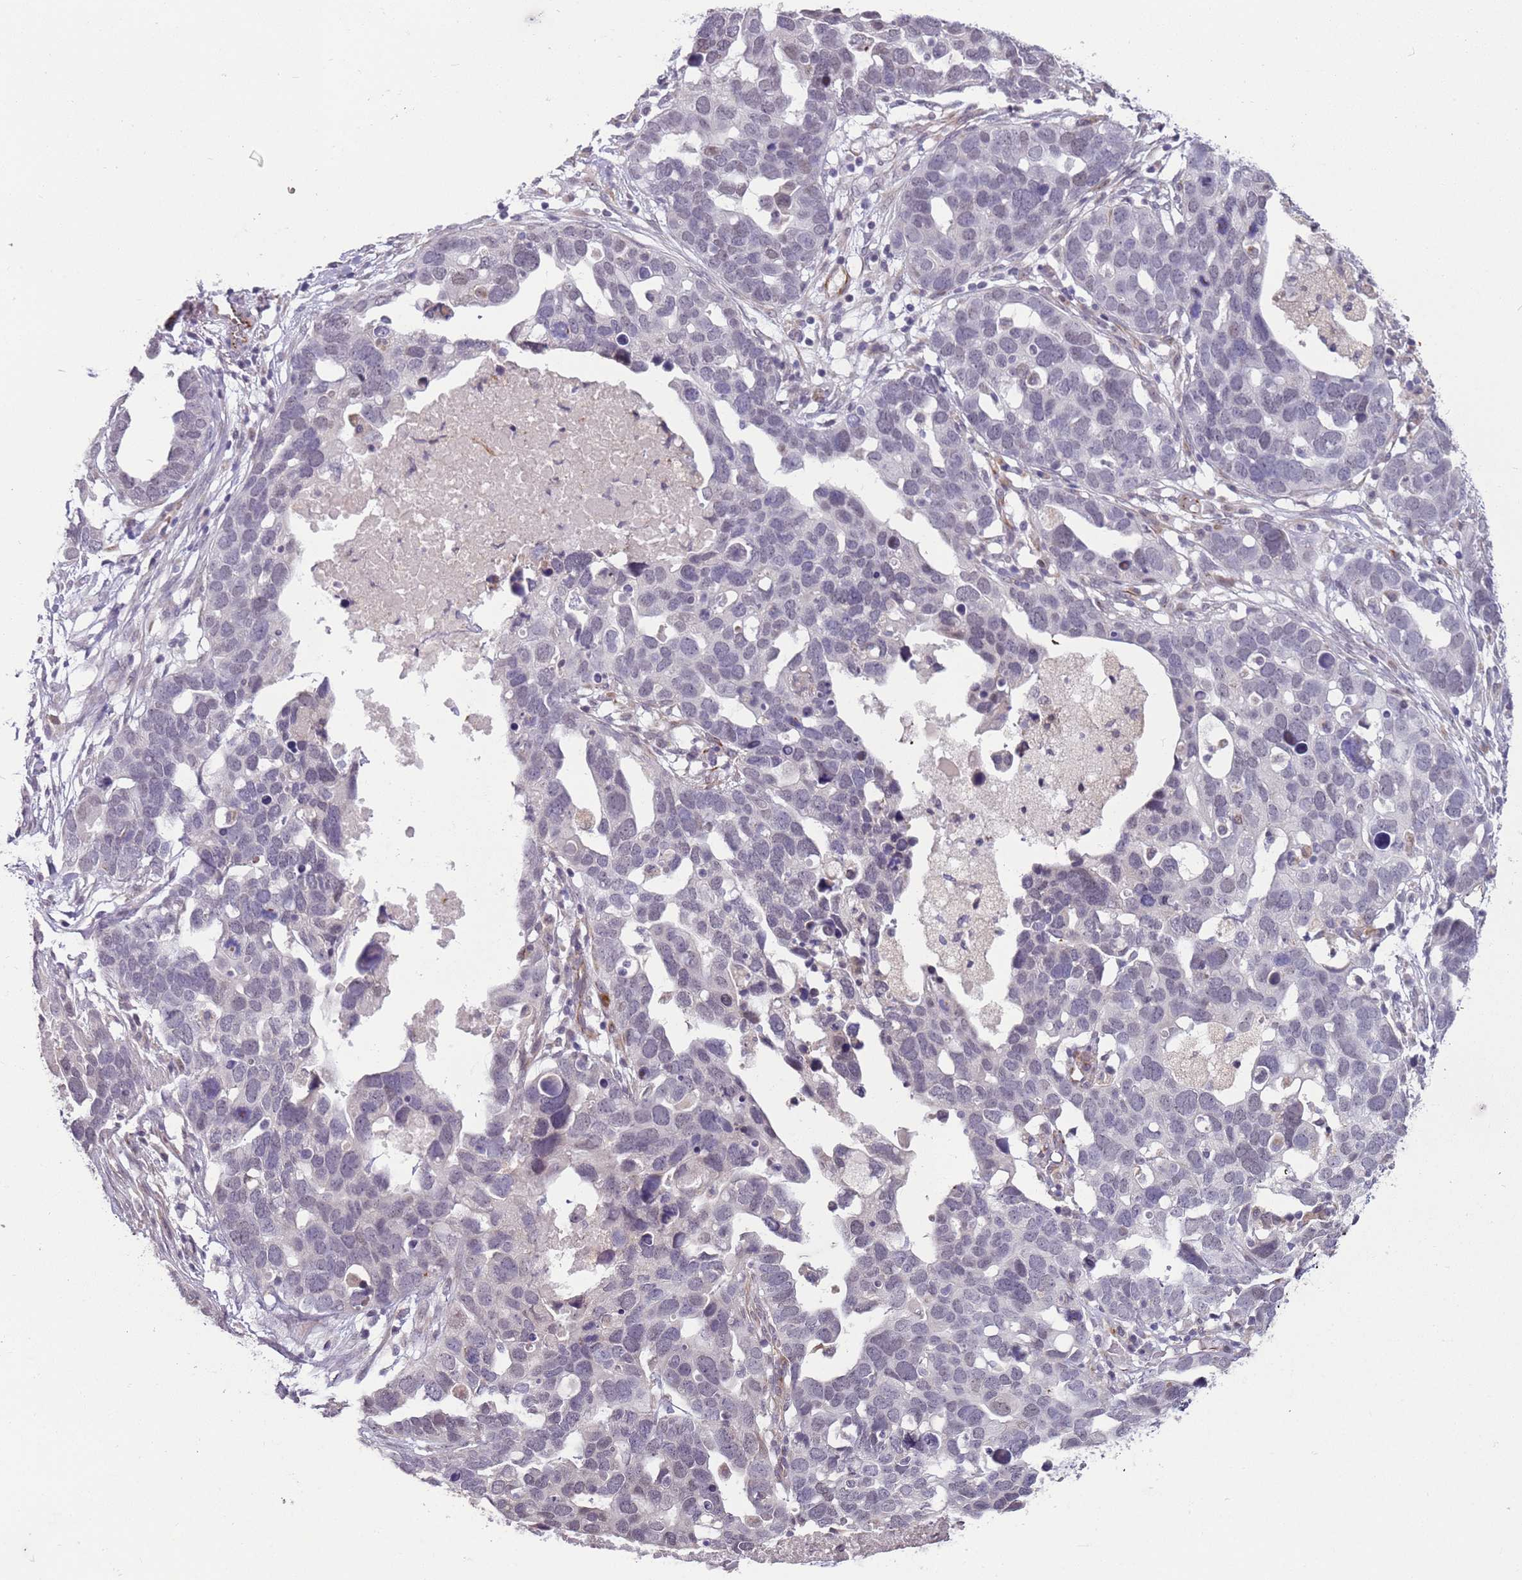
{"staining": {"intensity": "negative", "quantity": "none", "location": "none"}, "tissue": "ovarian cancer", "cell_type": "Tumor cells", "image_type": "cancer", "snomed": [{"axis": "morphology", "description": "Cystadenocarcinoma, serous, NOS"}, {"axis": "topography", "description": "Ovary"}], "caption": "IHC micrograph of human serous cystadenocarcinoma (ovarian) stained for a protein (brown), which exhibits no positivity in tumor cells.", "gene": "NBPF3", "patient": {"sex": "female", "age": 54}}